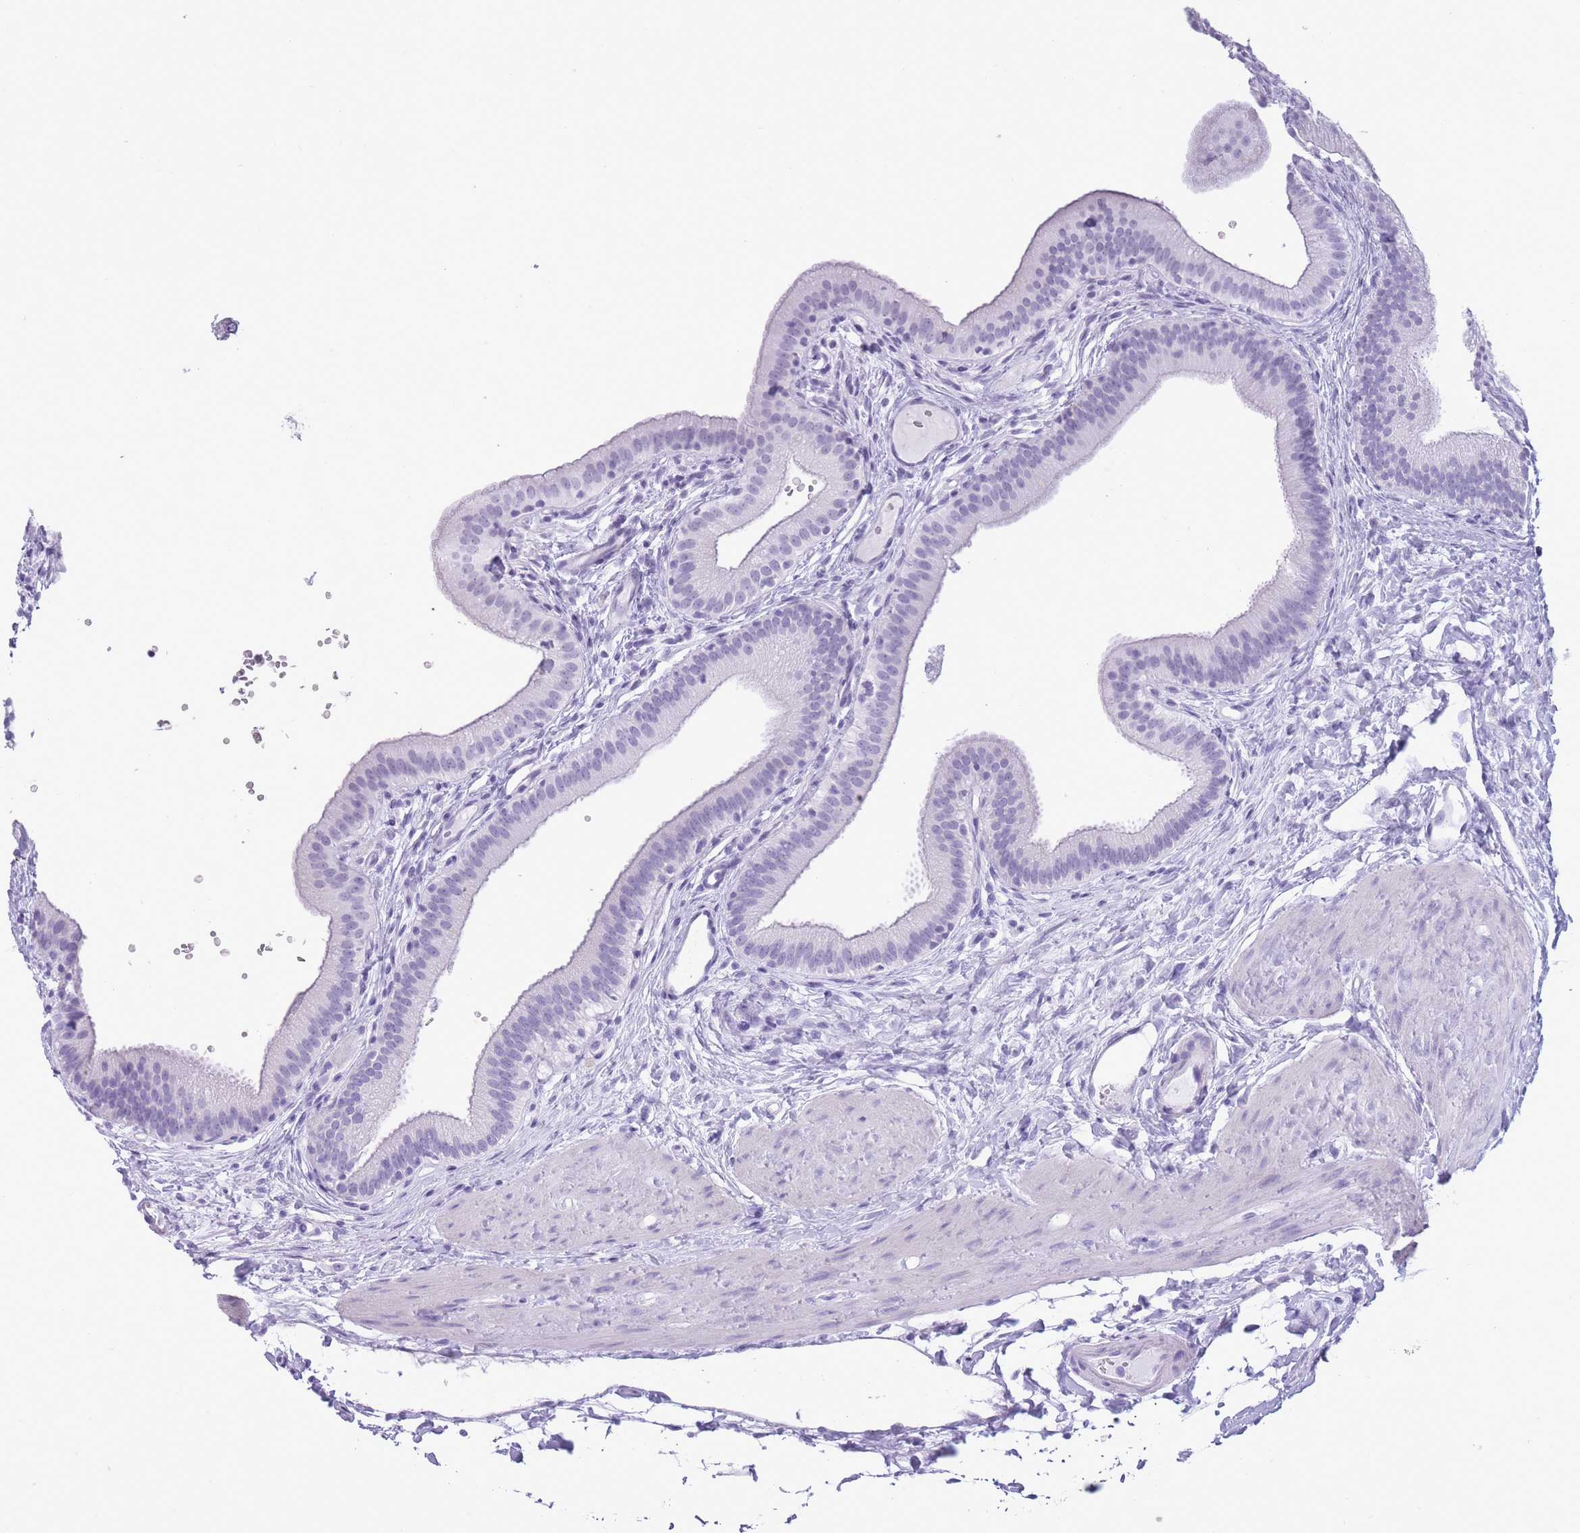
{"staining": {"intensity": "negative", "quantity": "none", "location": "none"}, "tissue": "gallbladder", "cell_type": "Glandular cells", "image_type": "normal", "snomed": [{"axis": "morphology", "description": "Normal tissue, NOS"}, {"axis": "topography", "description": "Gallbladder"}], "caption": "Immunohistochemistry of normal gallbladder reveals no positivity in glandular cells.", "gene": "OR4F16", "patient": {"sex": "female", "age": 54}}